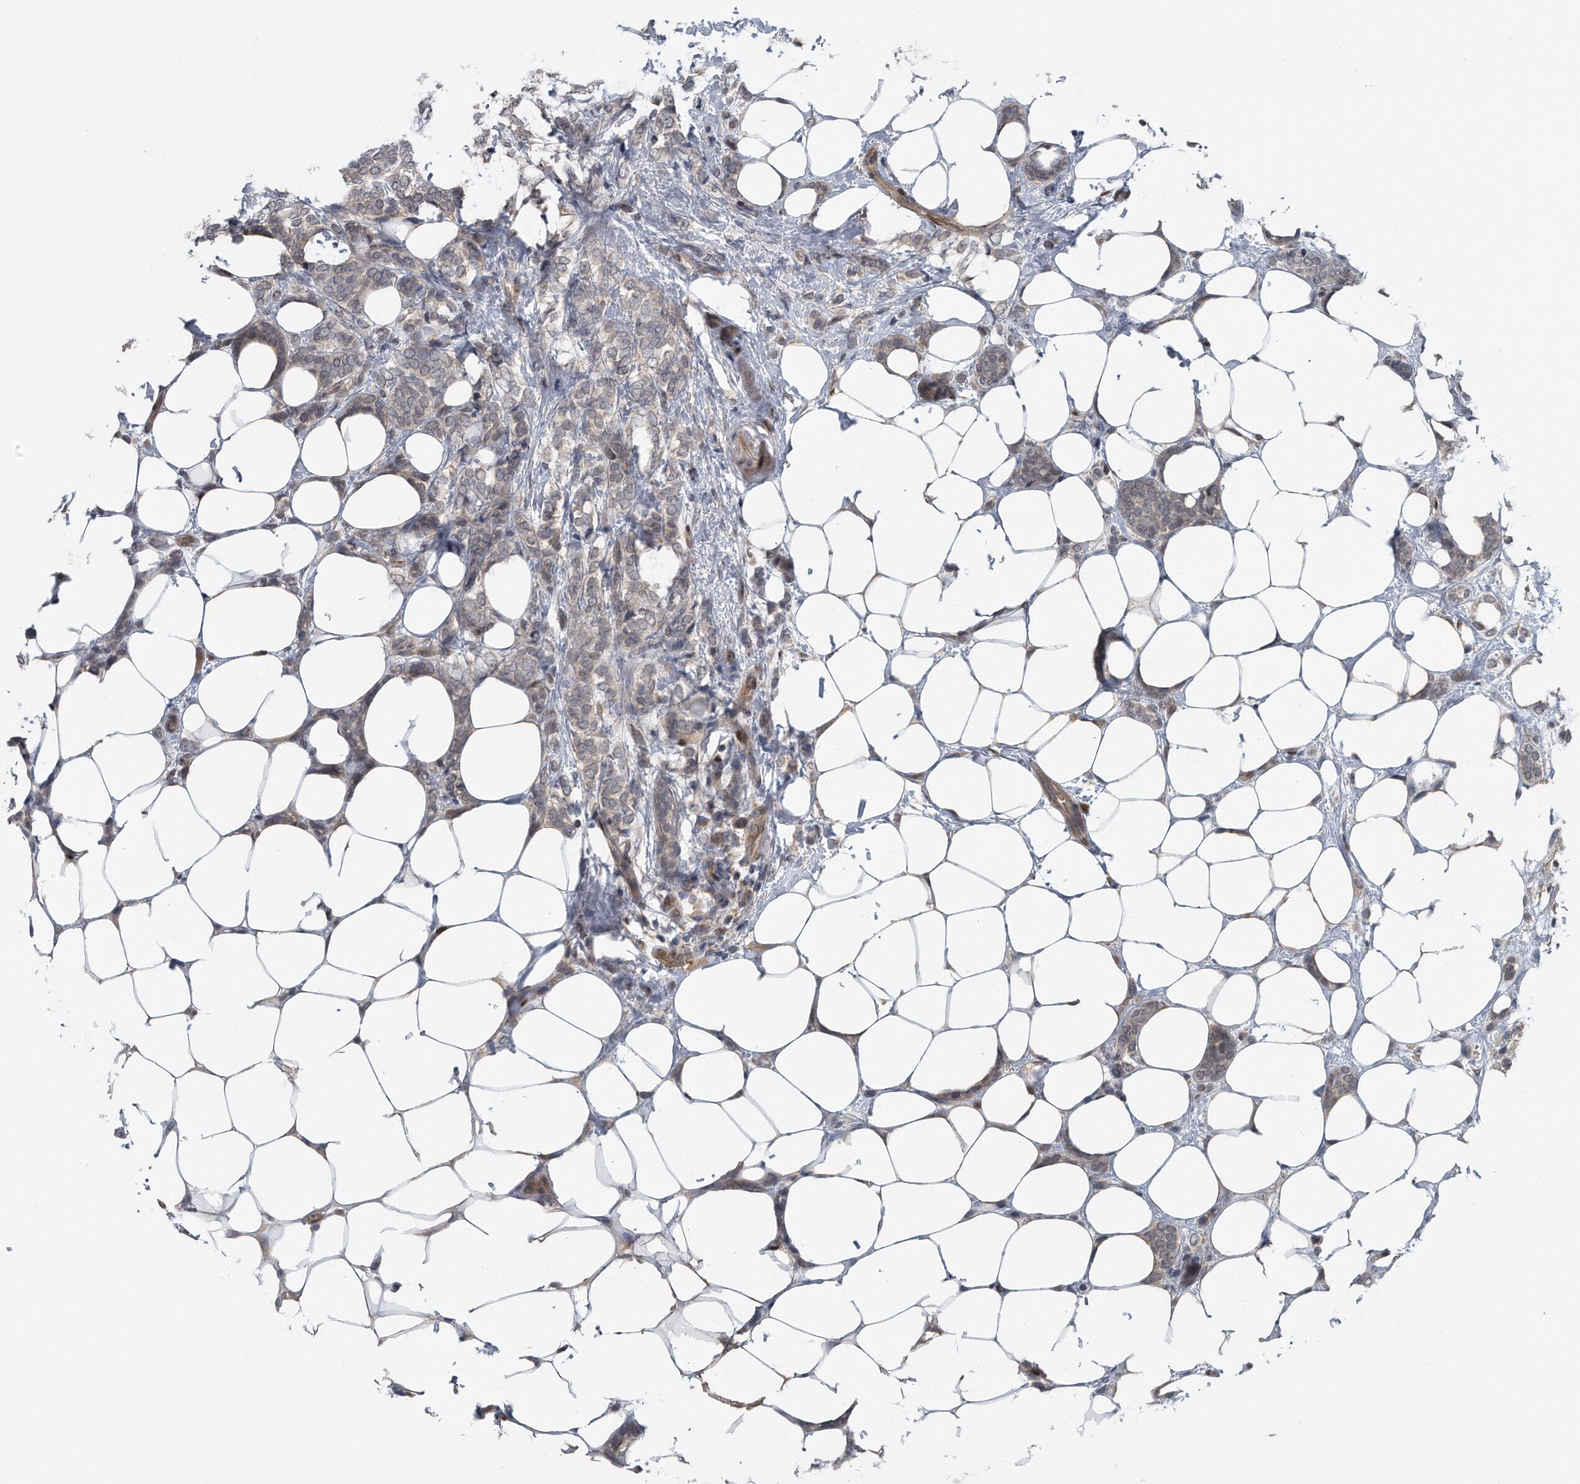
{"staining": {"intensity": "weak", "quantity": "25%-75%", "location": "cytoplasmic/membranous"}, "tissue": "breast cancer", "cell_type": "Tumor cells", "image_type": "cancer", "snomed": [{"axis": "morphology", "description": "Lobular carcinoma"}, {"axis": "topography", "description": "Breast"}], "caption": "The immunohistochemical stain shows weak cytoplasmic/membranous positivity in tumor cells of breast cancer tissue.", "gene": "ZNF79", "patient": {"sex": "female", "age": 50}}